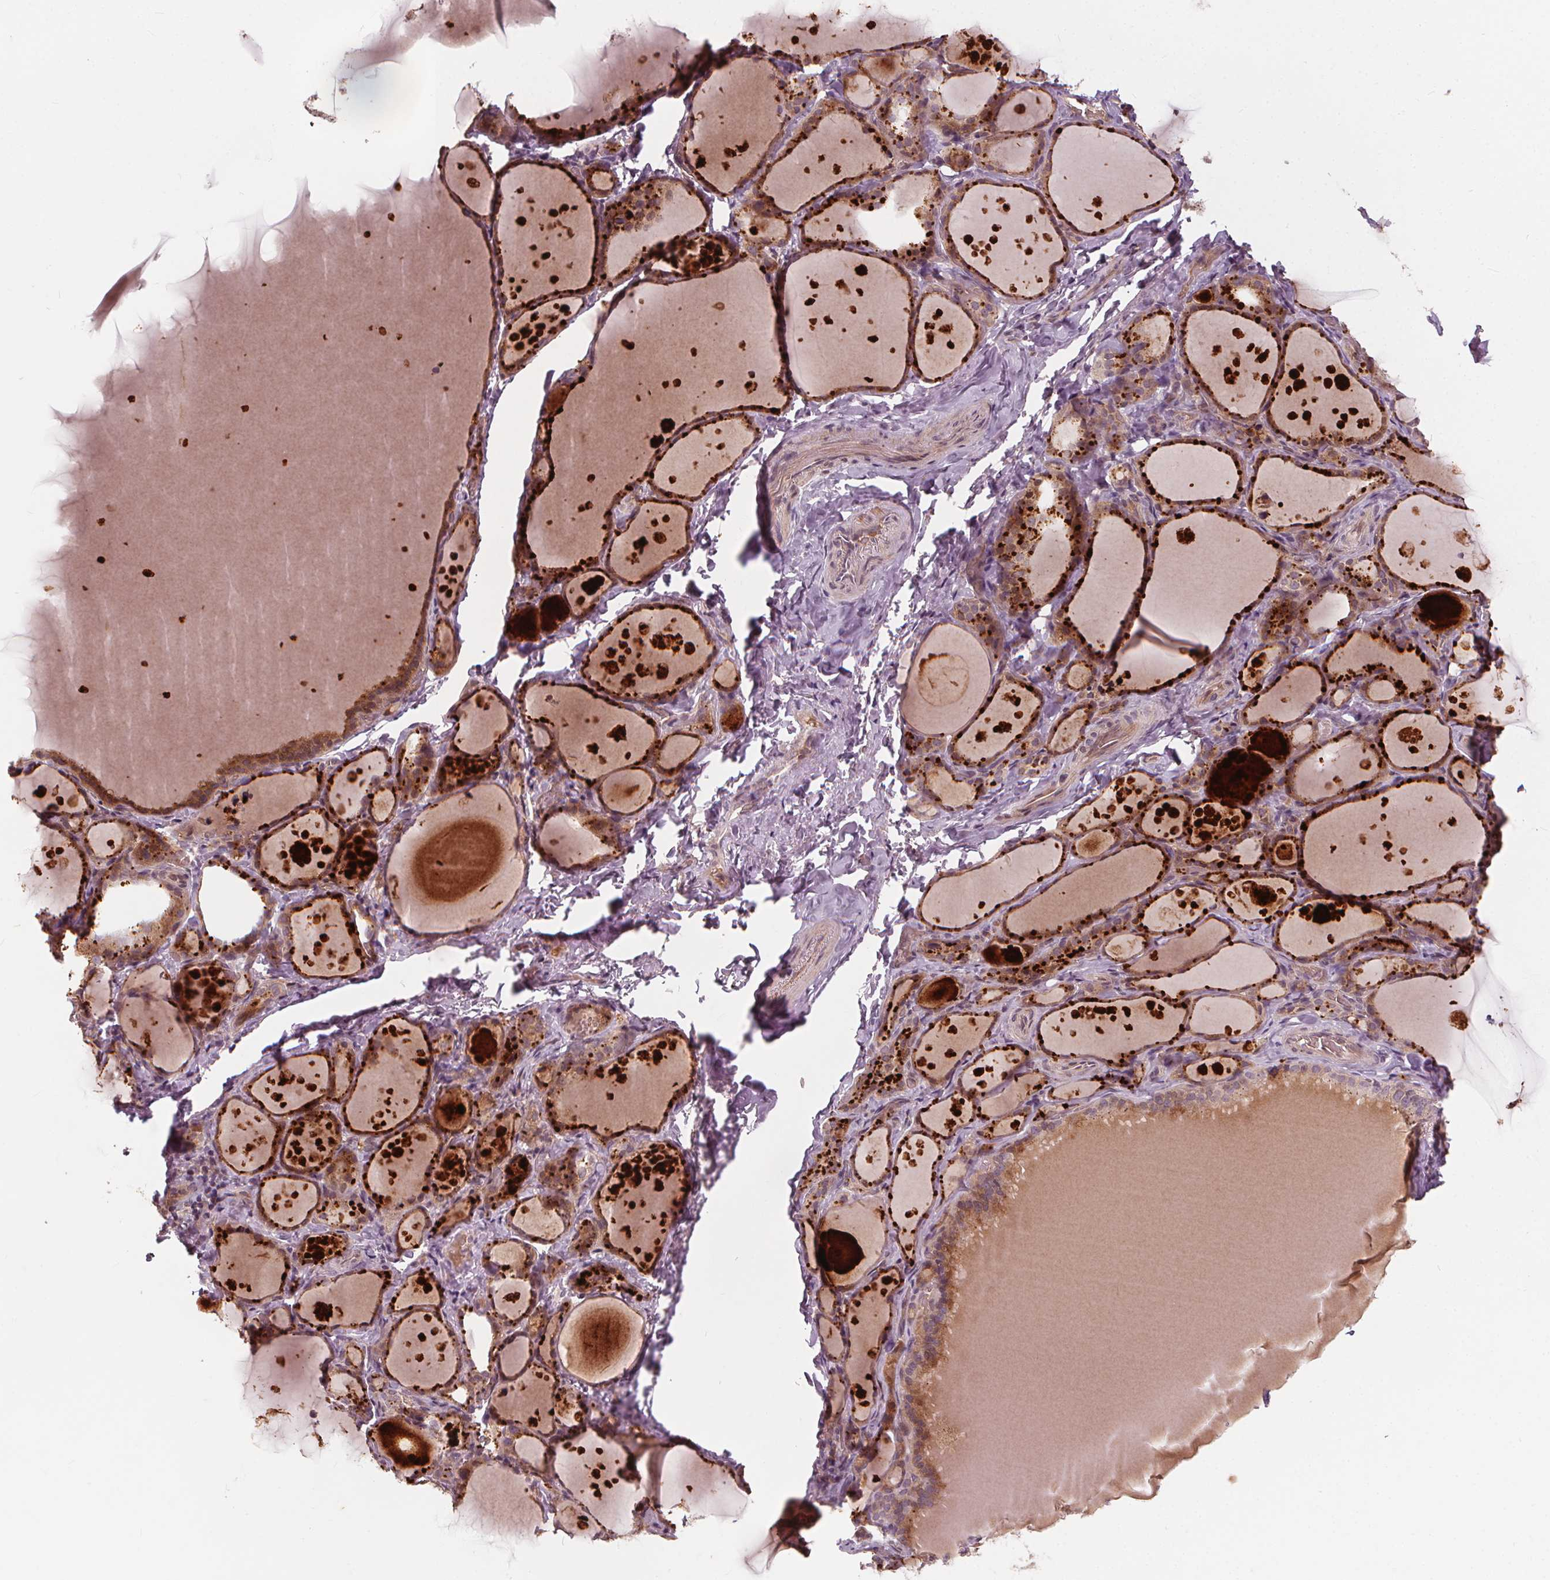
{"staining": {"intensity": "moderate", "quantity": ">75%", "location": "cytoplasmic/membranous"}, "tissue": "thyroid gland", "cell_type": "Glandular cells", "image_type": "normal", "snomed": [{"axis": "morphology", "description": "Normal tissue, NOS"}, {"axis": "topography", "description": "Thyroid gland"}], "caption": "Immunohistochemical staining of normal thyroid gland exhibits medium levels of moderate cytoplasmic/membranous expression in about >75% of glandular cells. (DAB (3,3'-diaminobenzidine) IHC, brown staining for protein, blue staining for nuclei).", "gene": "IPO13", "patient": {"sex": "male", "age": 68}}